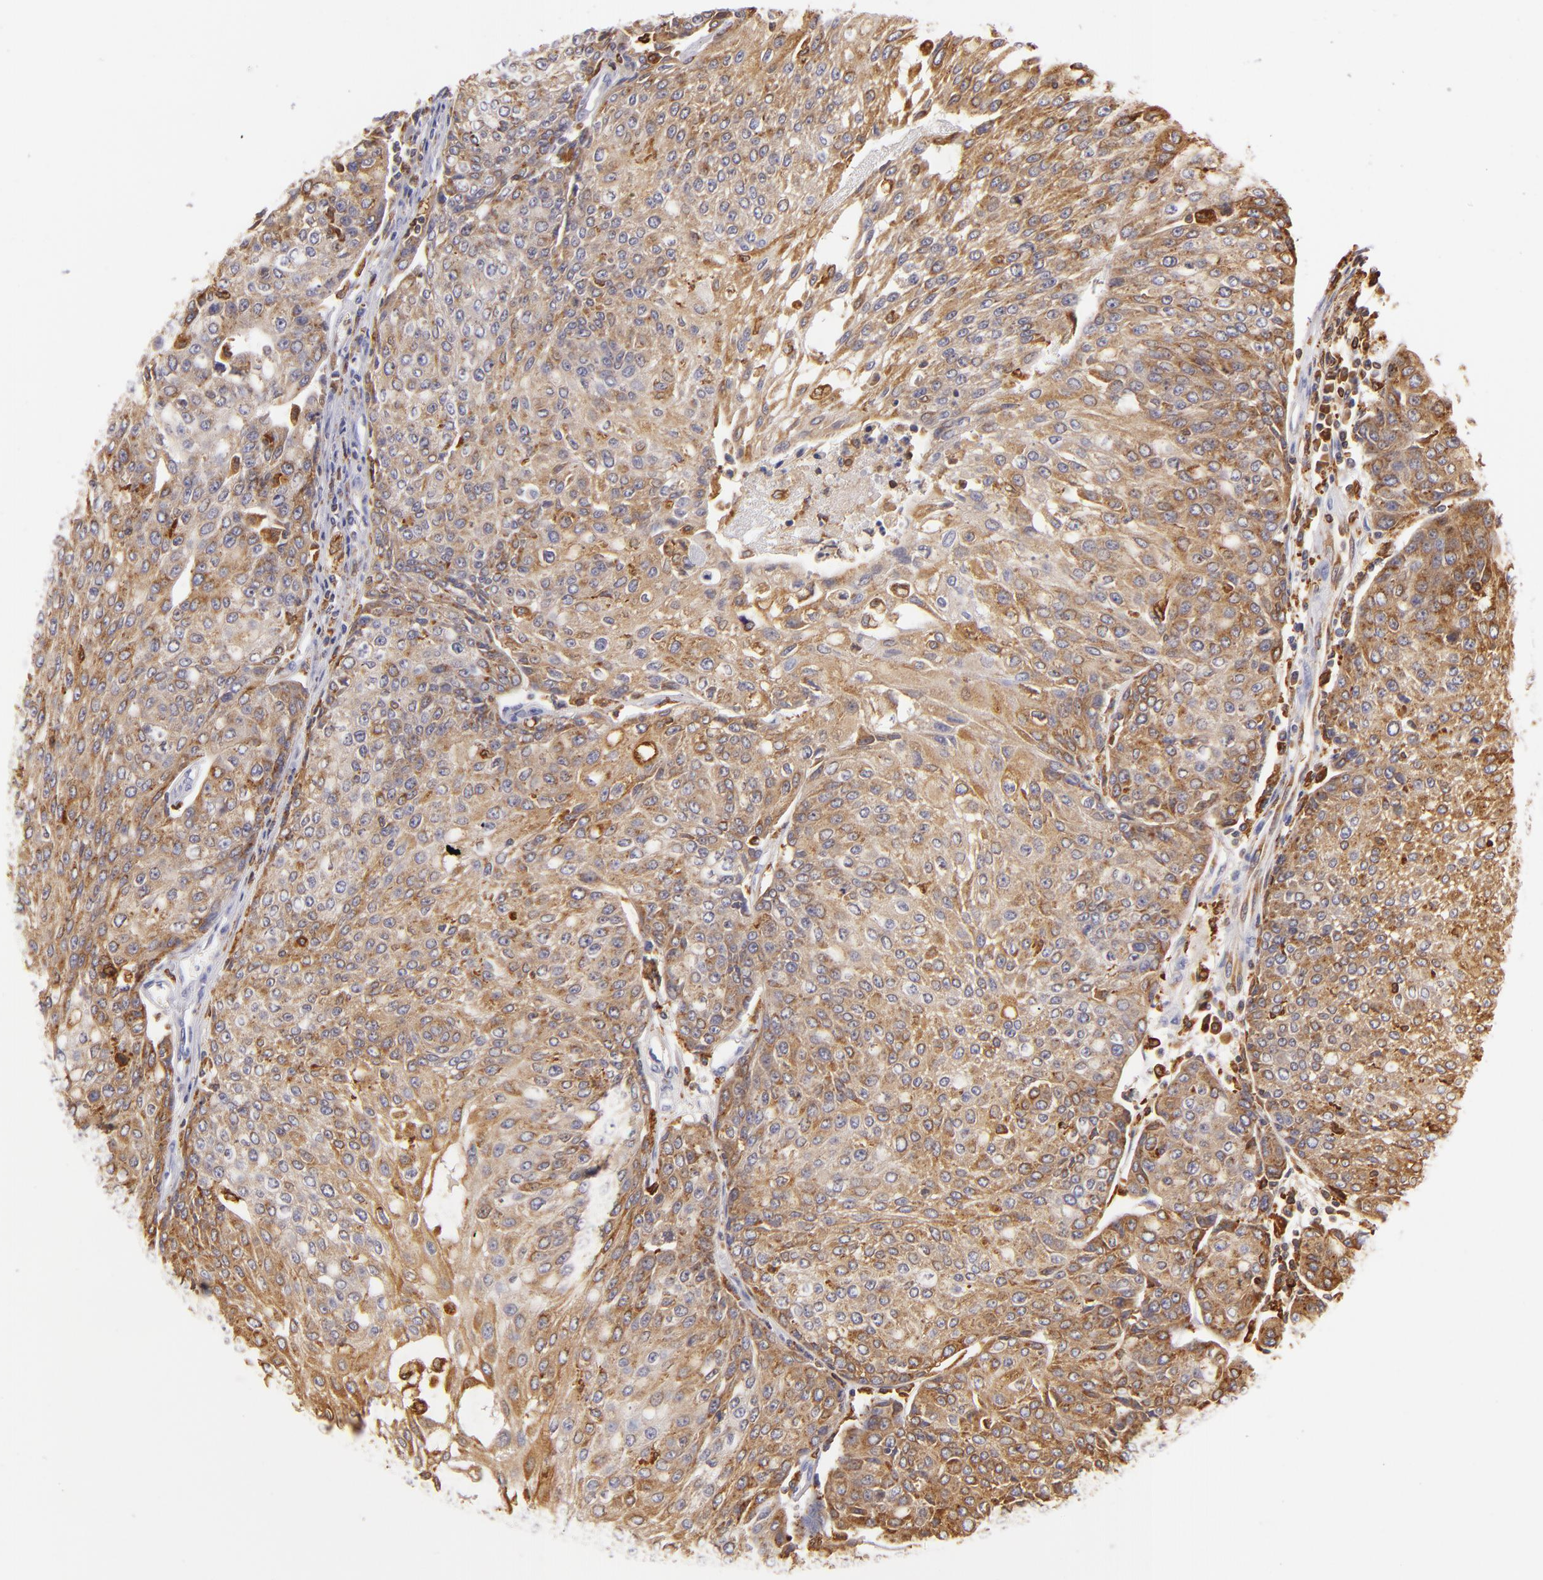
{"staining": {"intensity": "moderate", "quantity": ">75%", "location": "cytoplasmic/membranous"}, "tissue": "urothelial cancer", "cell_type": "Tumor cells", "image_type": "cancer", "snomed": [{"axis": "morphology", "description": "Urothelial carcinoma, High grade"}, {"axis": "topography", "description": "Urinary bladder"}], "caption": "High-grade urothelial carcinoma stained with immunohistochemistry (IHC) exhibits moderate cytoplasmic/membranous expression in approximately >75% of tumor cells.", "gene": "CD74", "patient": {"sex": "female", "age": 85}}